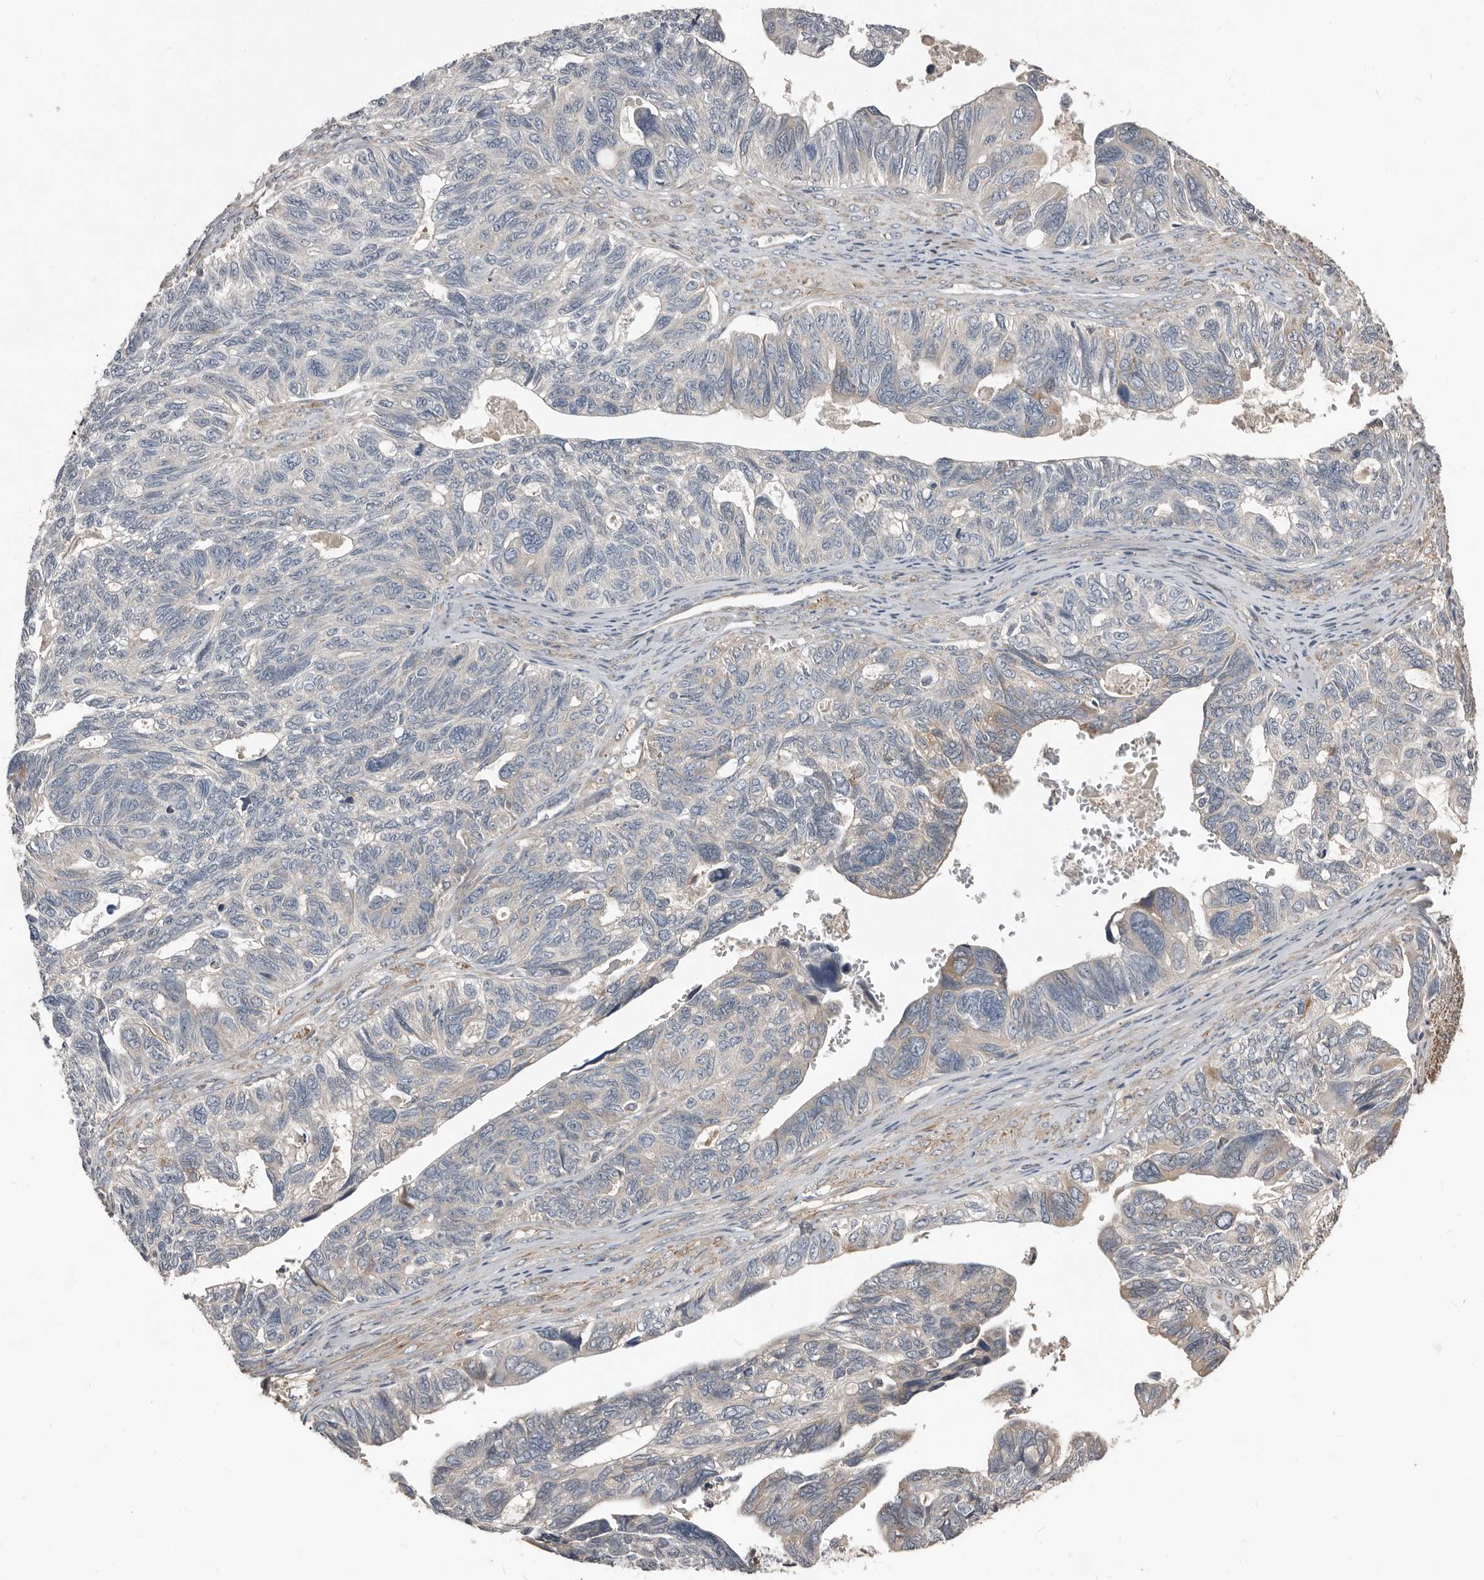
{"staining": {"intensity": "negative", "quantity": "none", "location": "none"}, "tissue": "ovarian cancer", "cell_type": "Tumor cells", "image_type": "cancer", "snomed": [{"axis": "morphology", "description": "Cystadenocarcinoma, serous, NOS"}, {"axis": "topography", "description": "Ovary"}], "caption": "IHC of ovarian cancer (serous cystadenocarcinoma) displays no positivity in tumor cells.", "gene": "AKNAD1", "patient": {"sex": "female", "age": 79}}